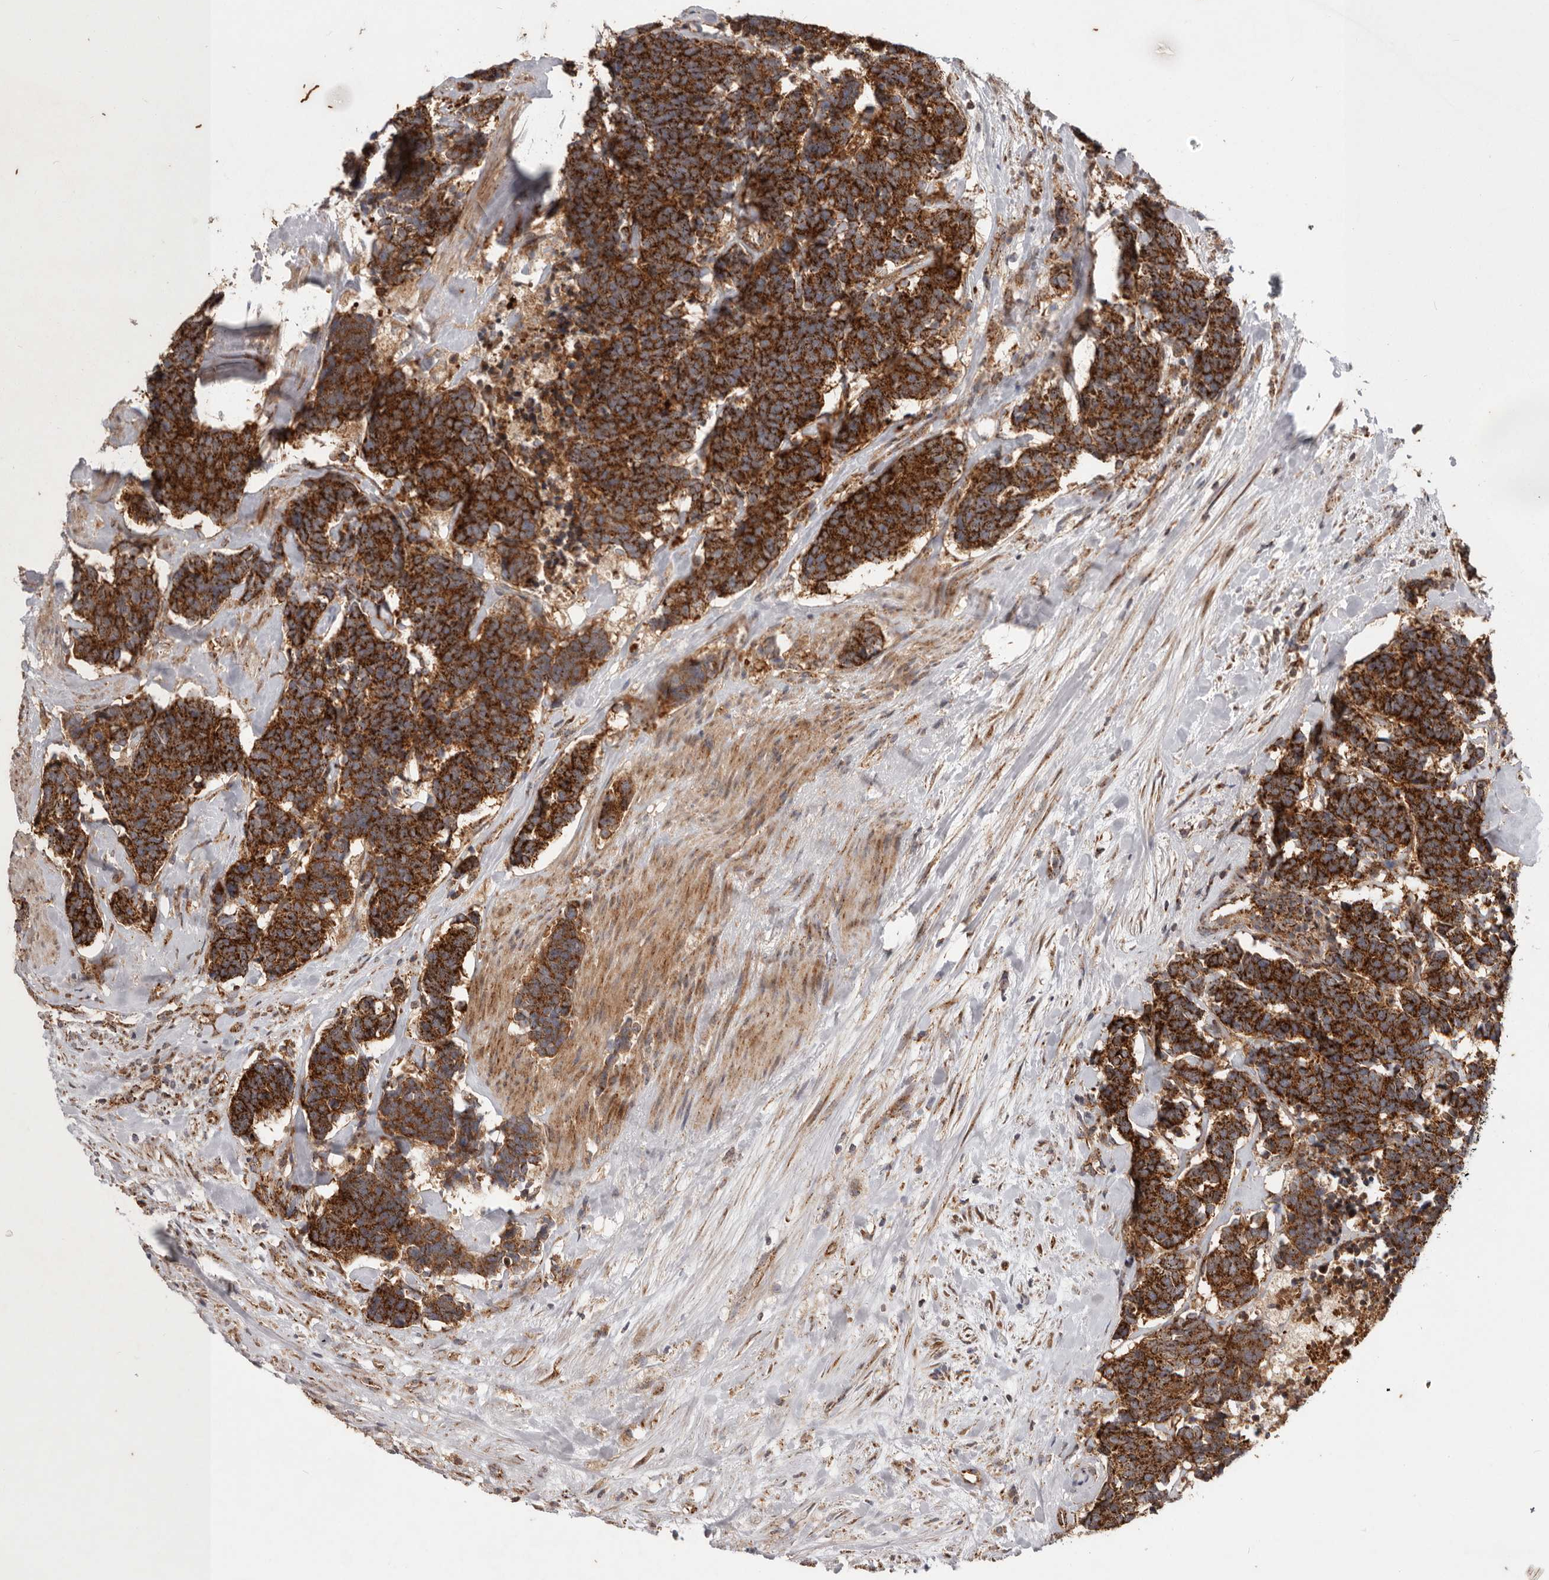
{"staining": {"intensity": "strong", "quantity": ">75%", "location": "cytoplasmic/membranous"}, "tissue": "carcinoid", "cell_type": "Tumor cells", "image_type": "cancer", "snomed": [{"axis": "morphology", "description": "Carcinoma, NOS"}, {"axis": "morphology", "description": "Carcinoid, malignant, NOS"}, {"axis": "topography", "description": "Urinary bladder"}], "caption": "DAB (3,3'-diaminobenzidine) immunohistochemical staining of carcinoma shows strong cytoplasmic/membranous protein staining in approximately >75% of tumor cells.", "gene": "MRPS10", "patient": {"sex": "male", "age": 57}}